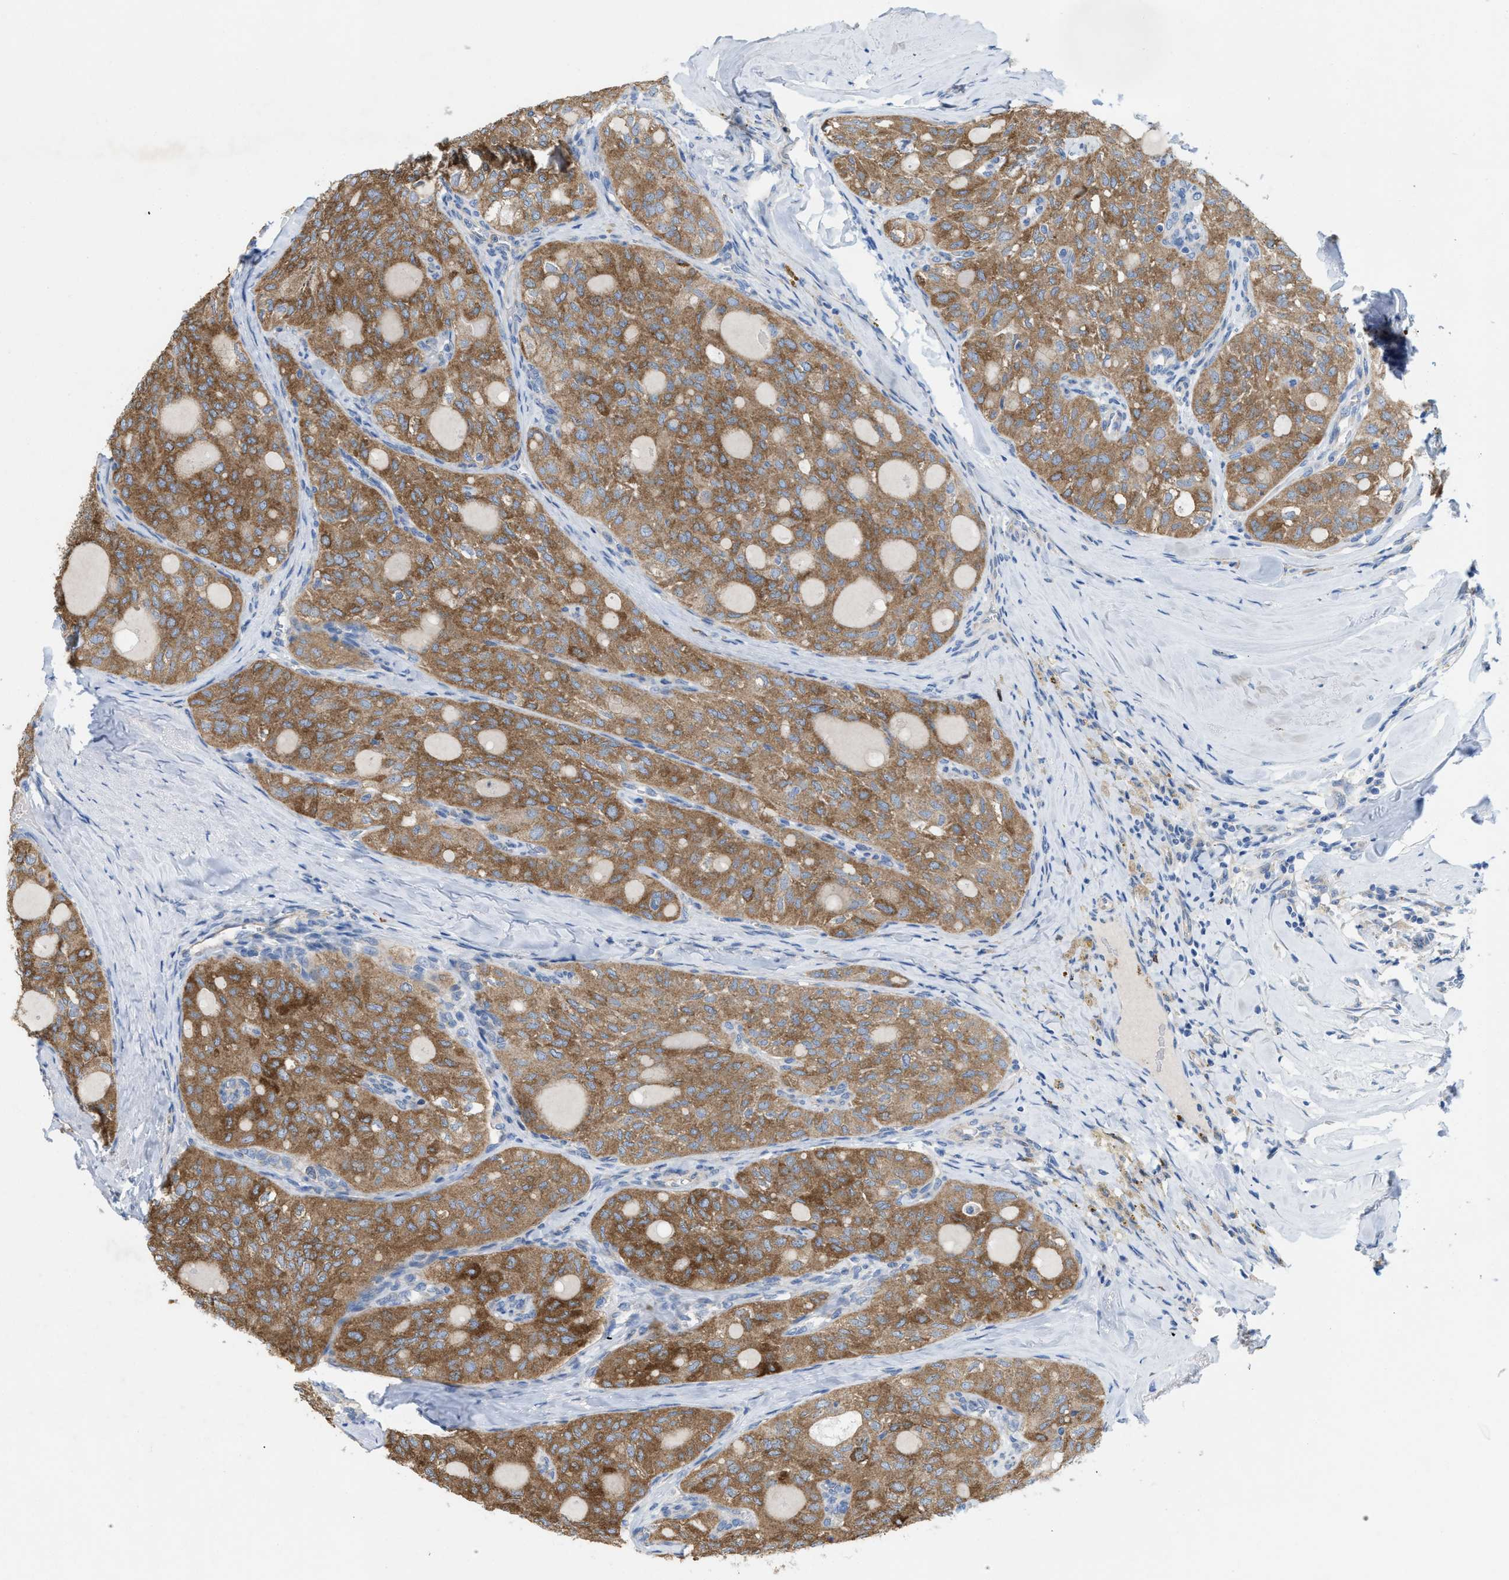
{"staining": {"intensity": "moderate", "quantity": ">75%", "location": "cytoplasmic/membranous"}, "tissue": "thyroid cancer", "cell_type": "Tumor cells", "image_type": "cancer", "snomed": [{"axis": "morphology", "description": "Follicular adenoma carcinoma, NOS"}, {"axis": "topography", "description": "Thyroid gland"}], "caption": "IHC (DAB) staining of human thyroid cancer exhibits moderate cytoplasmic/membranous protein positivity in approximately >75% of tumor cells.", "gene": "DYNC2I1", "patient": {"sex": "male", "age": 75}}